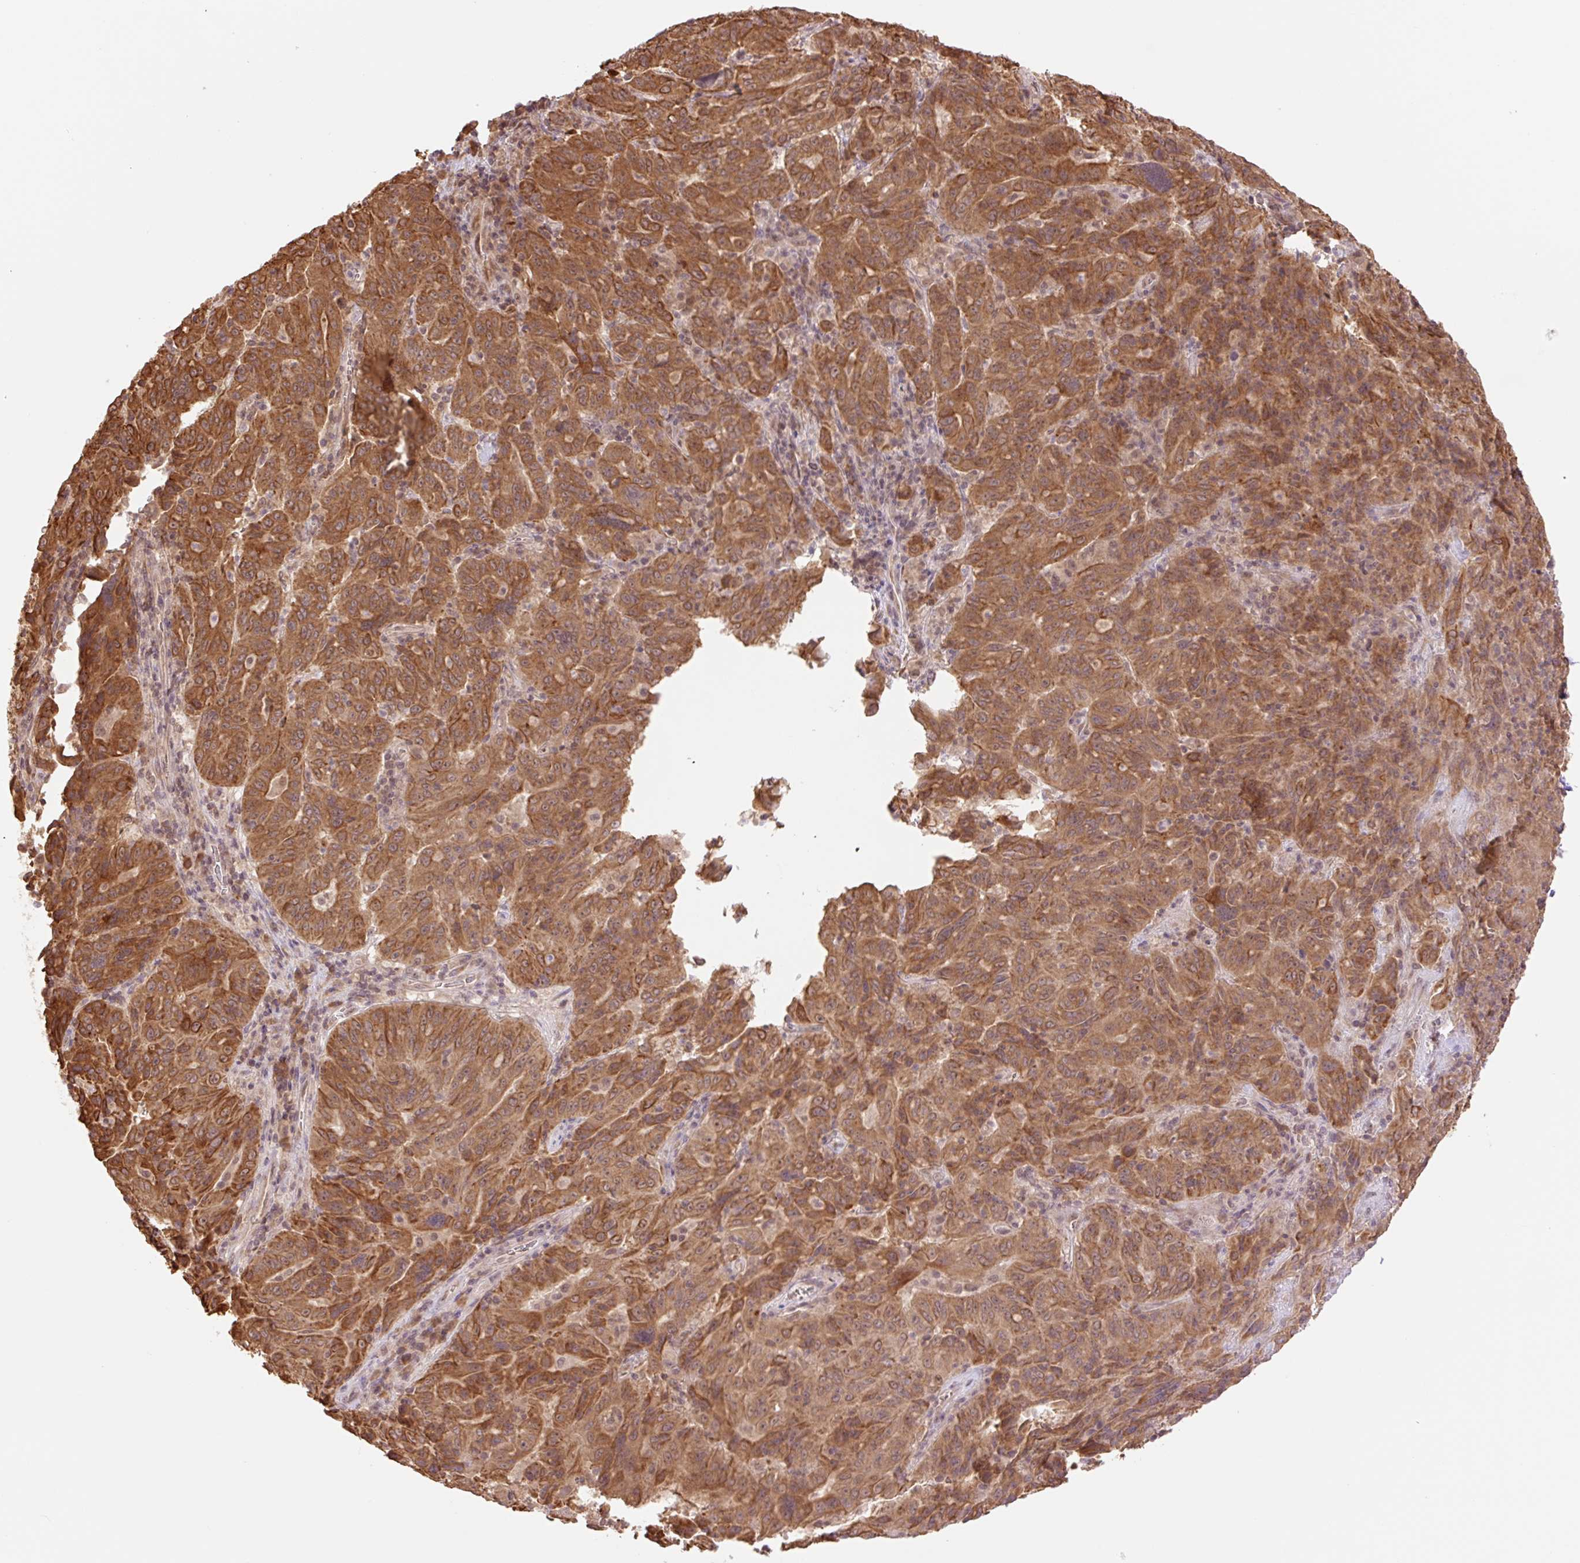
{"staining": {"intensity": "strong", "quantity": ">75%", "location": "cytoplasmic/membranous"}, "tissue": "pancreatic cancer", "cell_type": "Tumor cells", "image_type": "cancer", "snomed": [{"axis": "morphology", "description": "Adenocarcinoma, NOS"}, {"axis": "topography", "description": "Pancreas"}], "caption": "Adenocarcinoma (pancreatic) stained with a brown dye demonstrates strong cytoplasmic/membranous positive expression in about >75% of tumor cells.", "gene": "YJU2B", "patient": {"sex": "male", "age": 63}}